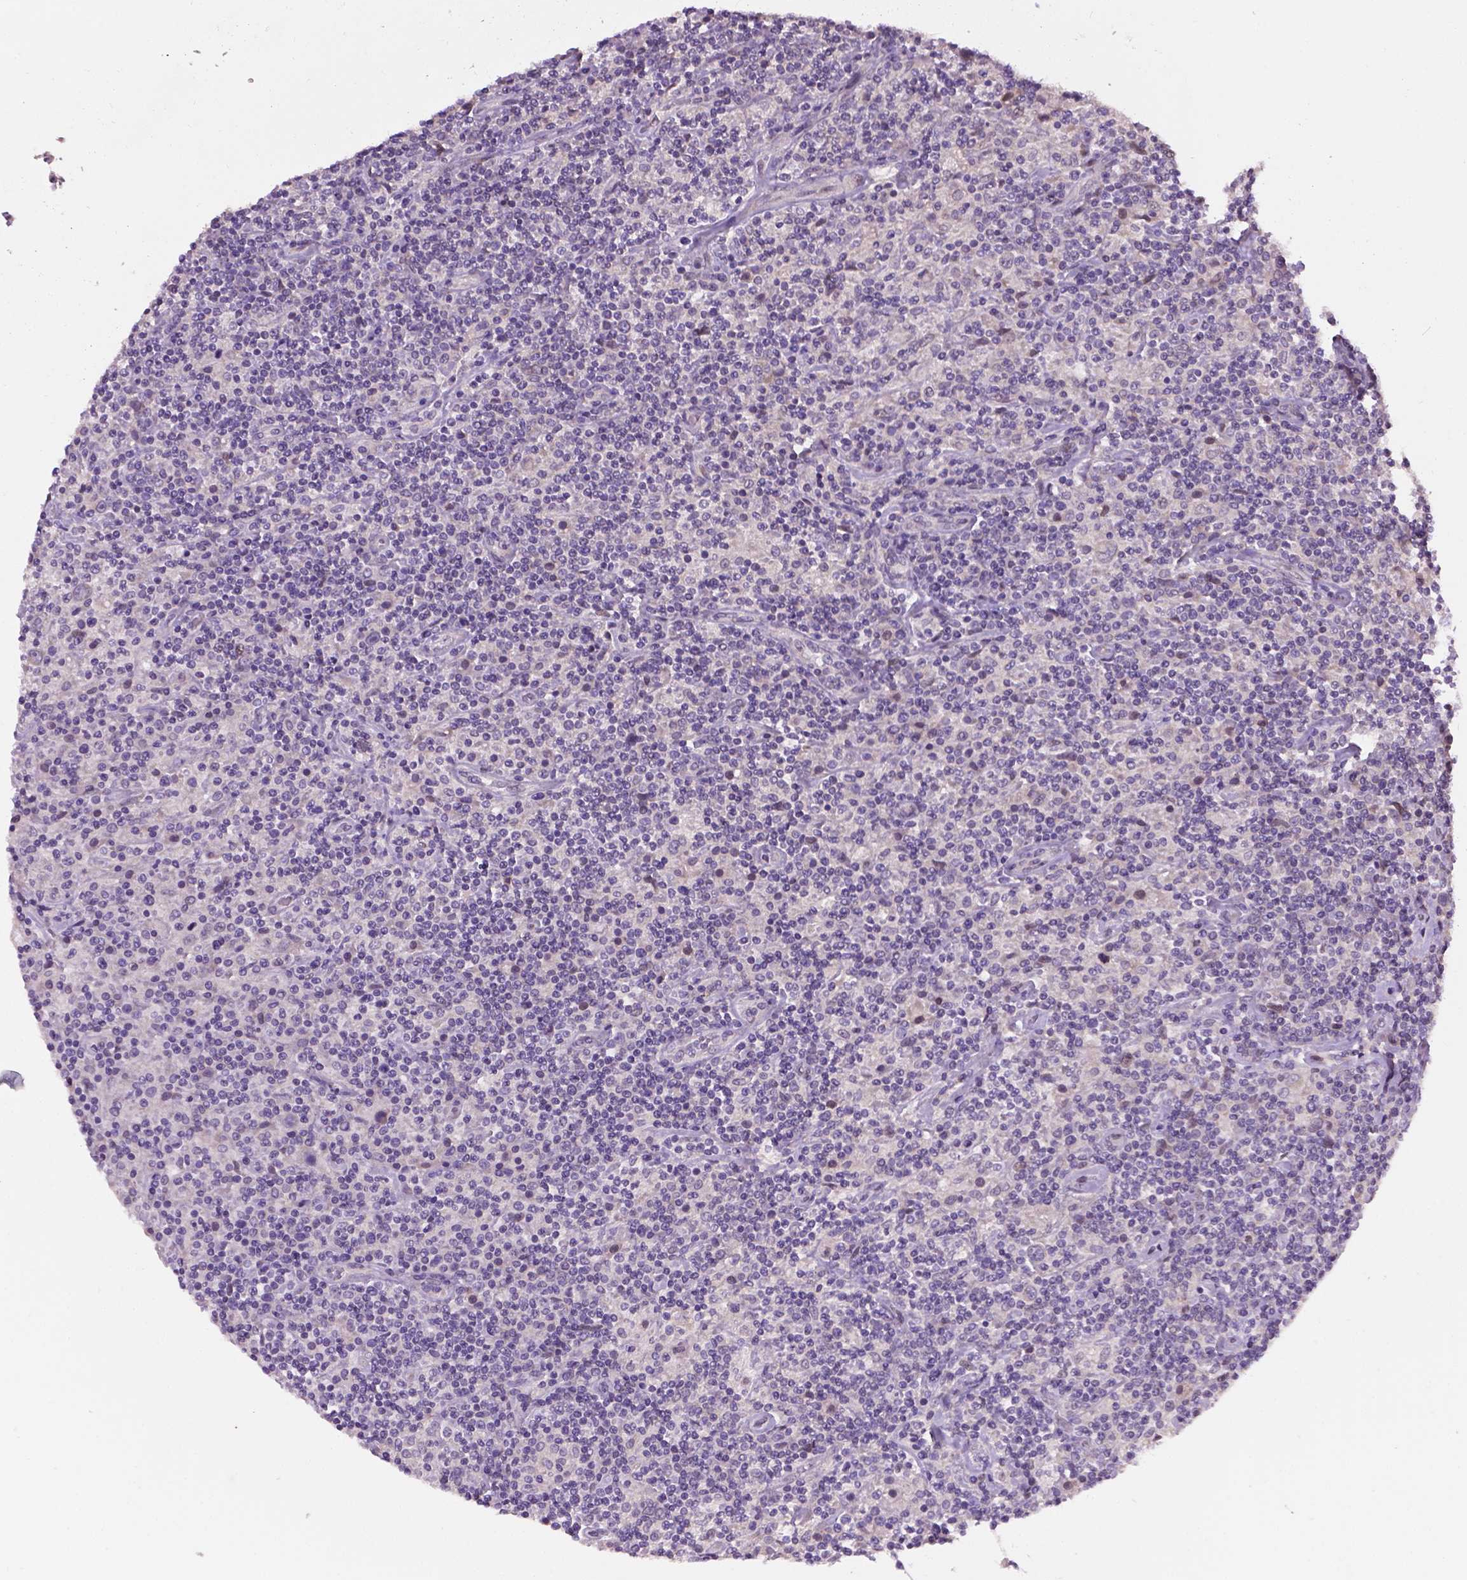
{"staining": {"intensity": "negative", "quantity": "none", "location": "none"}, "tissue": "lymphoma", "cell_type": "Tumor cells", "image_type": "cancer", "snomed": [{"axis": "morphology", "description": "Hodgkin's disease, NOS"}, {"axis": "topography", "description": "Lymph node"}], "caption": "Protein analysis of Hodgkin's disease displays no significant expression in tumor cells.", "gene": "IRF6", "patient": {"sex": "male", "age": 70}}